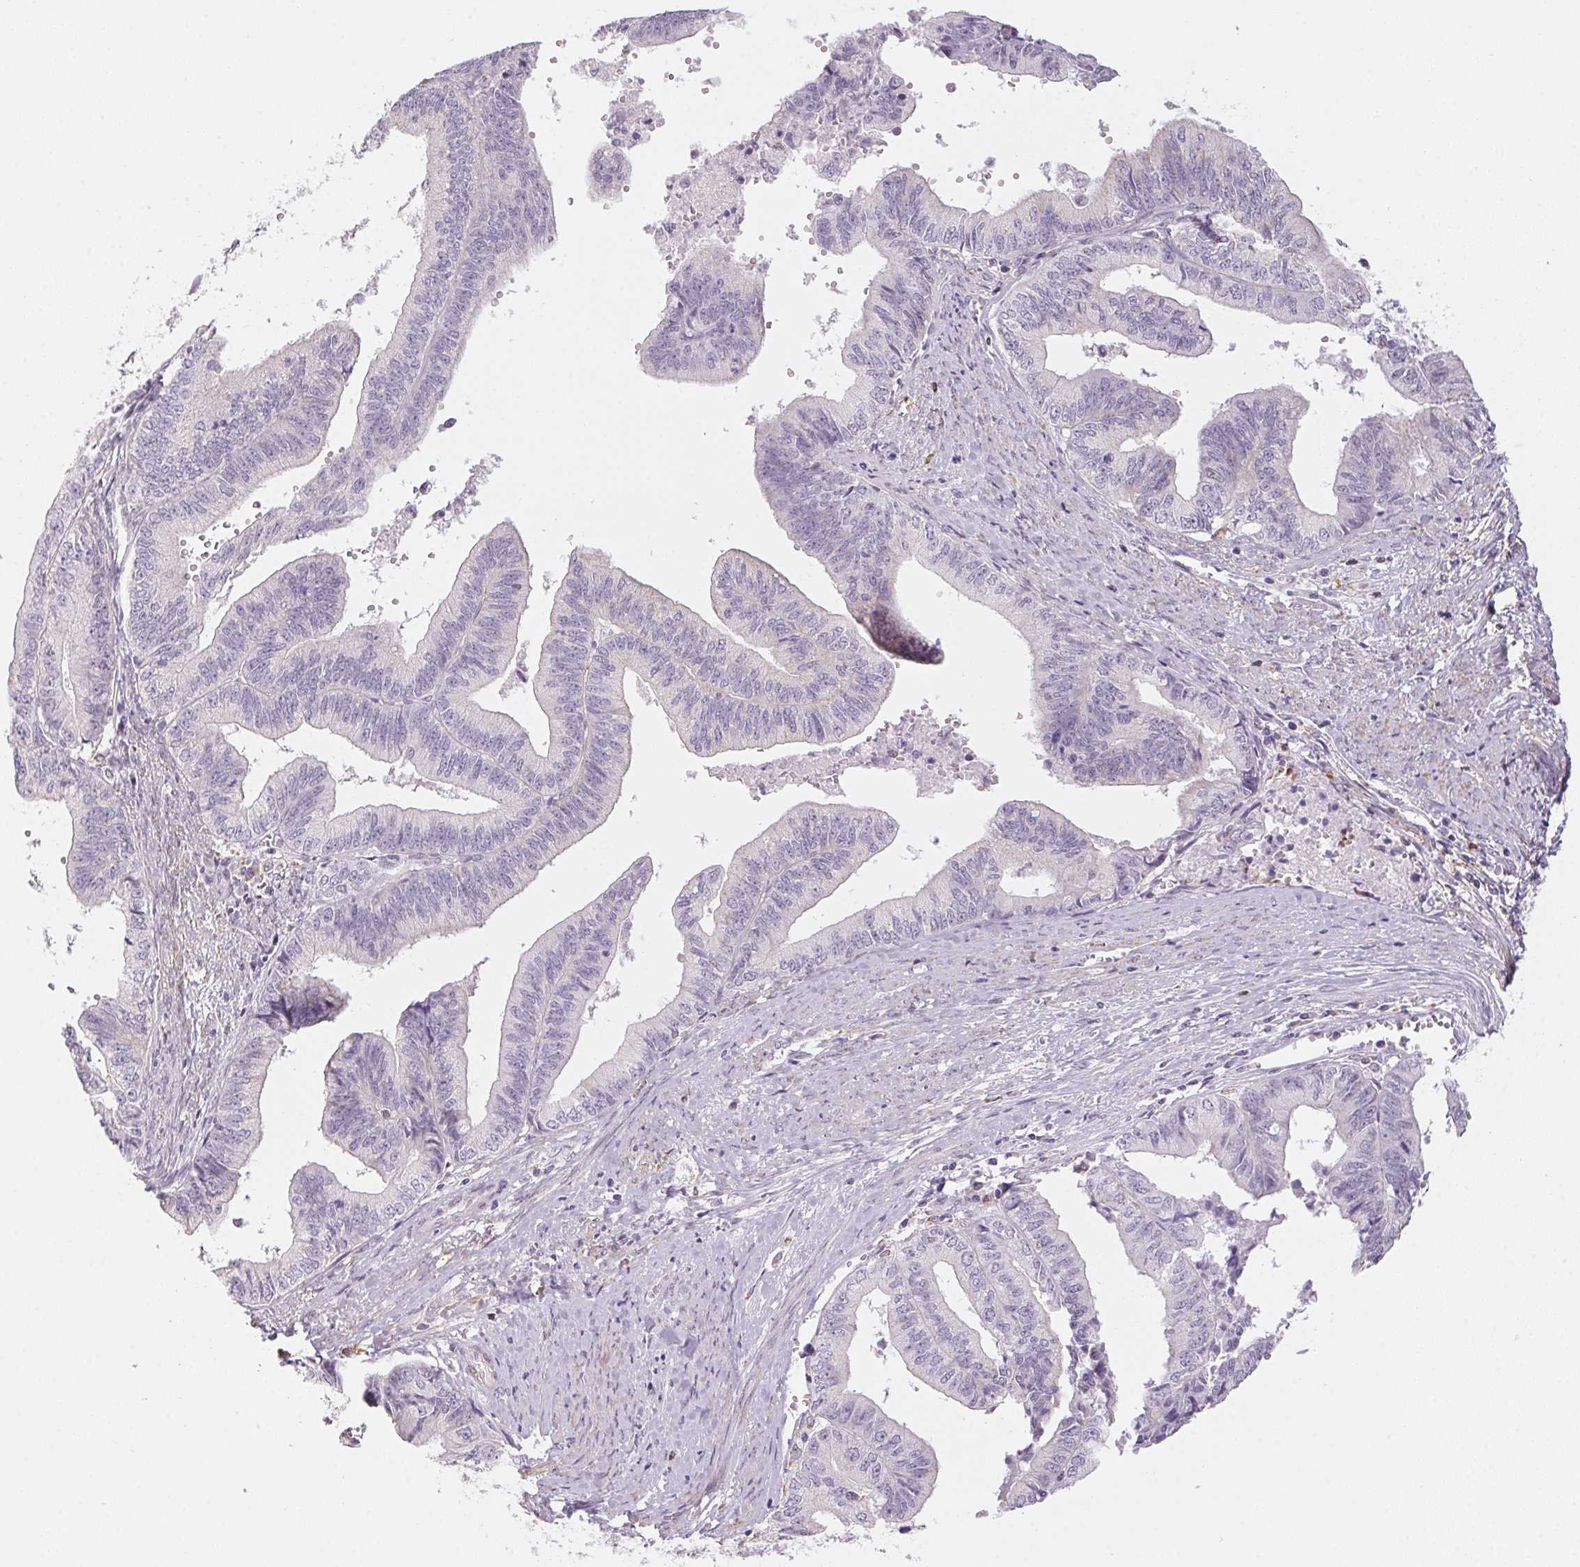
{"staining": {"intensity": "negative", "quantity": "none", "location": "none"}, "tissue": "endometrial cancer", "cell_type": "Tumor cells", "image_type": "cancer", "snomed": [{"axis": "morphology", "description": "Adenocarcinoma, NOS"}, {"axis": "topography", "description": "Endometrium"}], "caption": "High magnification brightfield microscopy of endometrial adenocarcinoma stained with DAB (3,3'-diaminobenzidine) (brown) and counterstained with hematoxylin (blue): tumor cells show no significant staining.", "gene": "PRPH", "patient": {"sex": "female", "age": 65}}